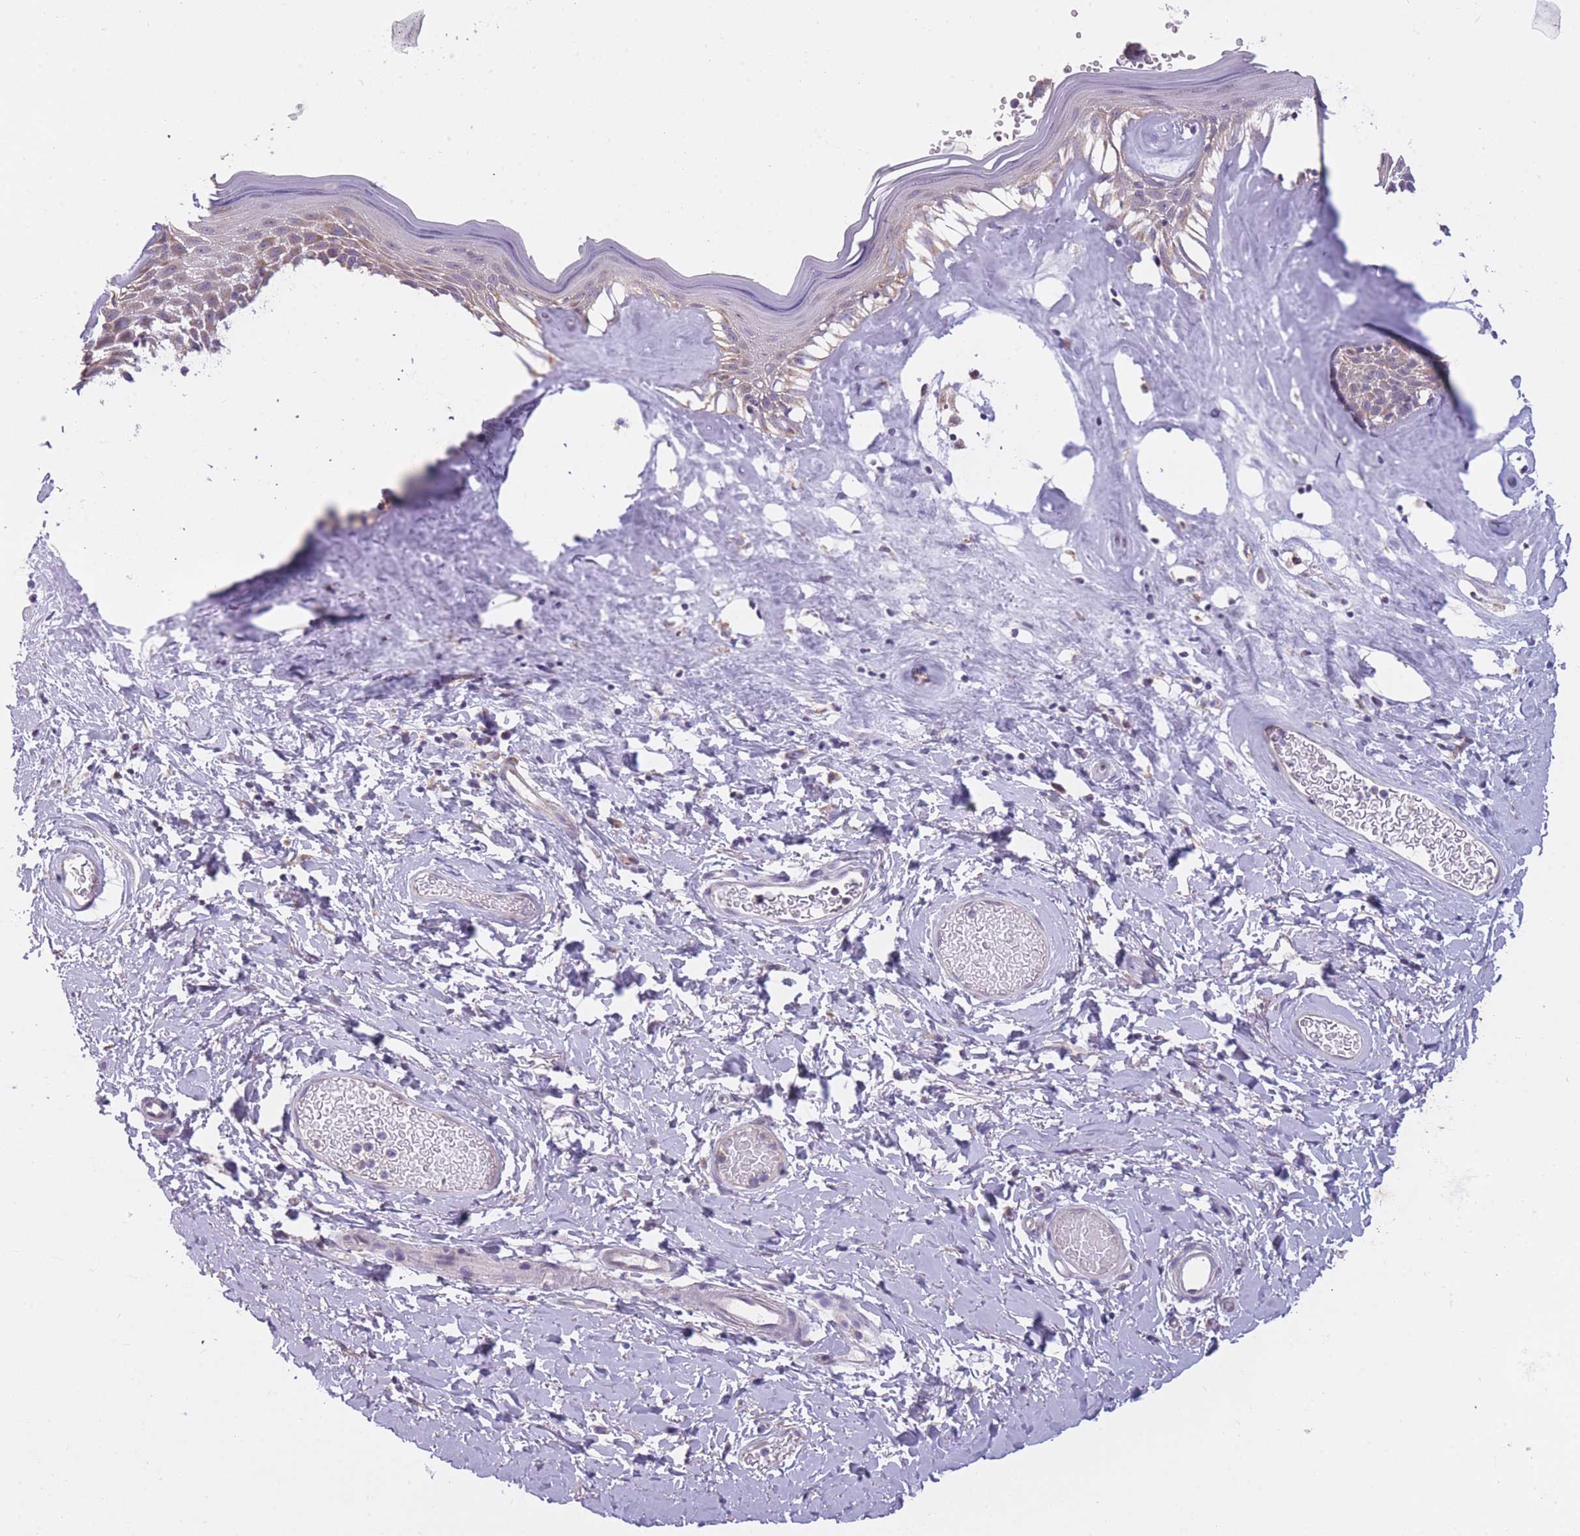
{"staining": {"intensity": "weak", "quantity": "25%-75%", "location": "cytoplasmic/membranous"}, "tissue": "skin", "cell_type": "Epidermal cells", "image_type": "normal", "snomed": [{"axis": "morphology", "description": "Normal tissue, NOS"}, {"axis": "morphology", "description": "Inflammation, NOS"}, {"axis": "topography", "description": "Vulva"}], "caption": "High-power microscopy captured an IHC image of unremarkable skin, revealing weak cytoplasmic/membranous expression in about 25%-75% of epidermal cells.", "gene": "MRPS18C", "patient": {"sex": "female", "age": 86}}